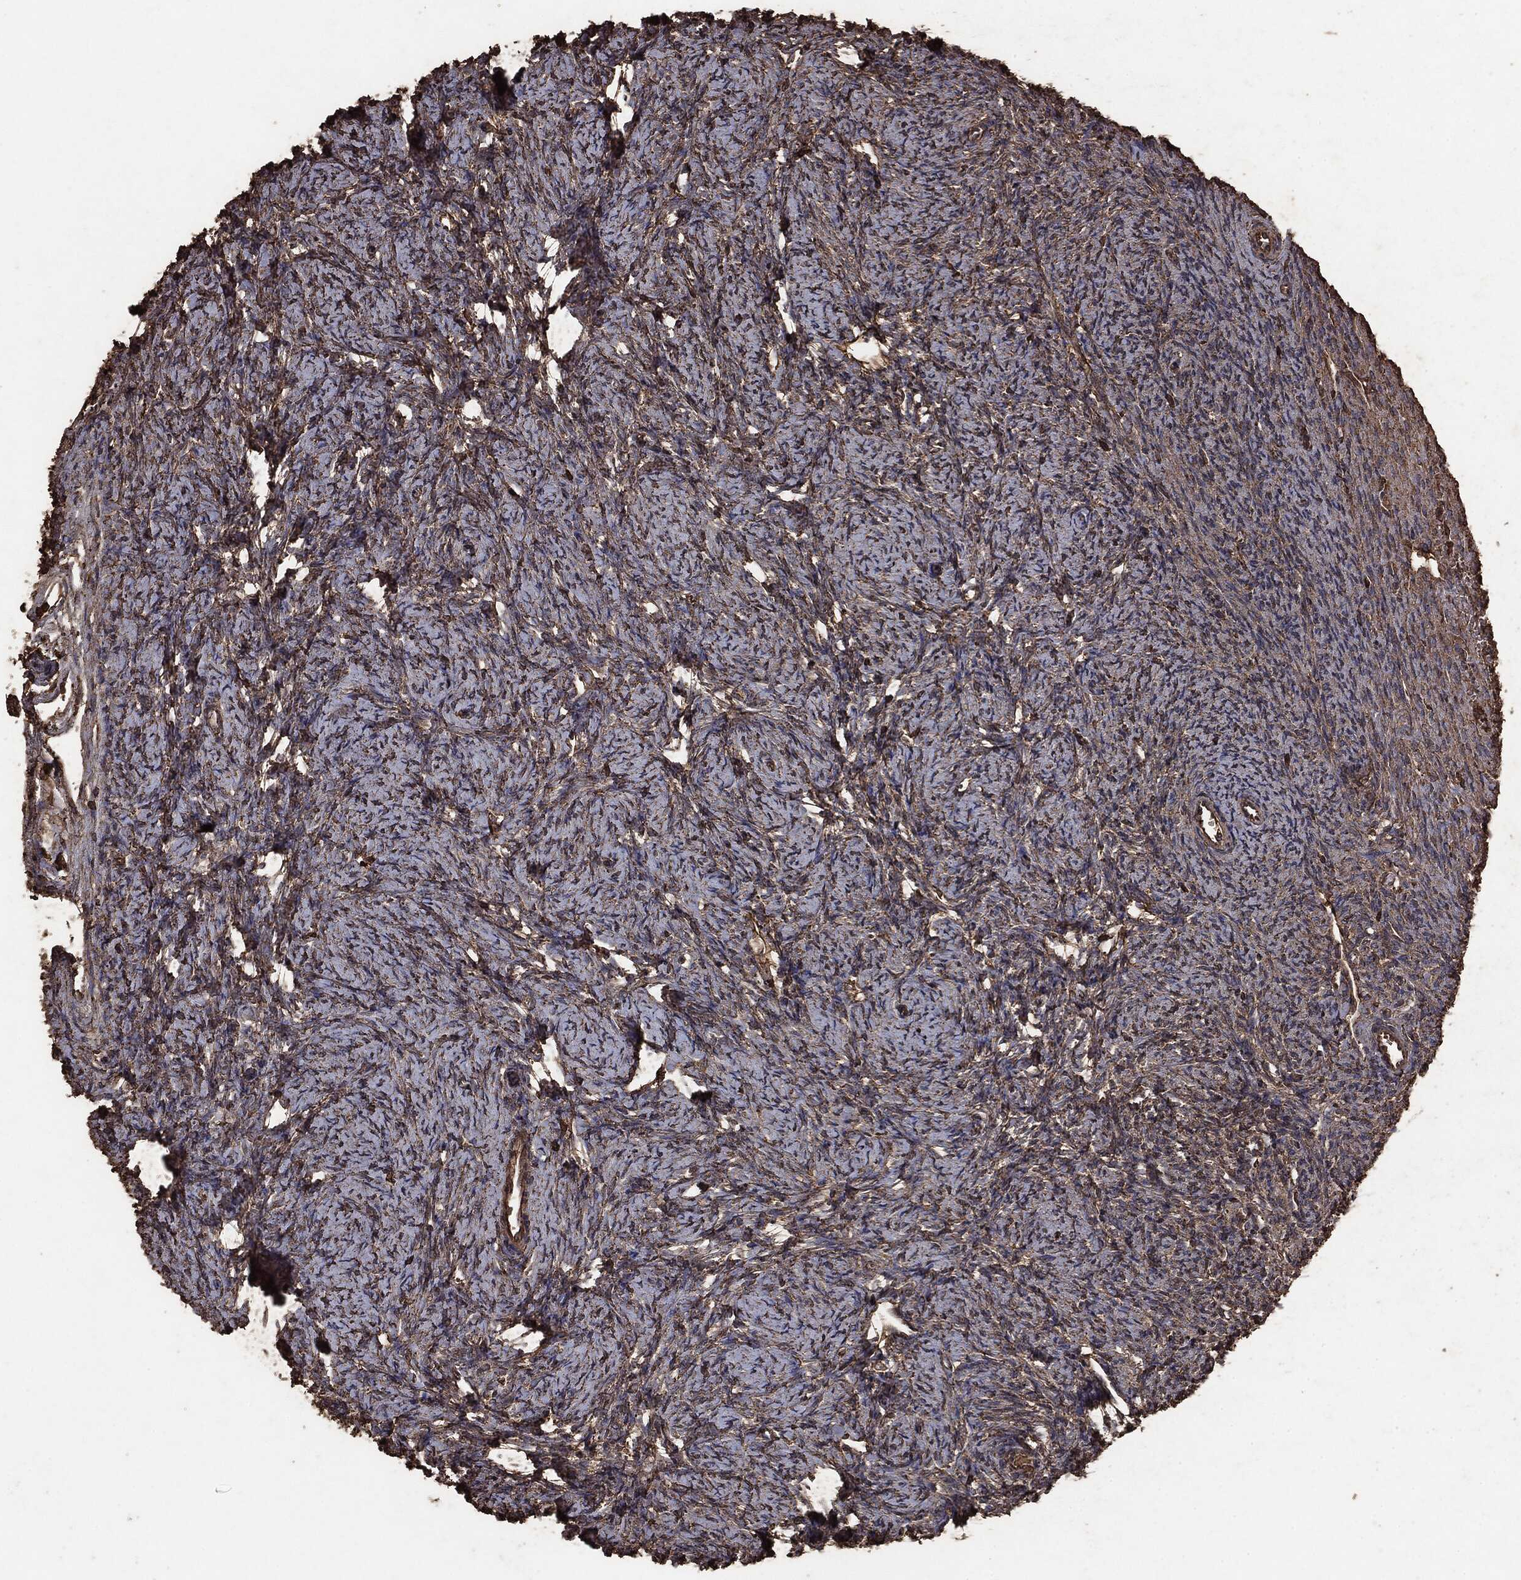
{"staining": {"intensity": "moderate", "quantity": ">75%", "location": "cytoplasmic/membranous"}, "tissue": "ovary", "cell_type": "Follicle cells", "image_type": "normal", "snomed": [{"axis": "morphology", "description": "Normal tissue, NOS"}, {"axis": "topography", "description": "Fallopian tube"}, {"axis": "topography", "description": "Ovary"}], "caption": "An image showing moderate cytoplasmic/membranous positivity in approximately >75% of follicle cells in benign ovary, as visualized by brown immunohistochemical staining.", "gene": "MTOR", "patient": {"sex": "female", "age": 33}}